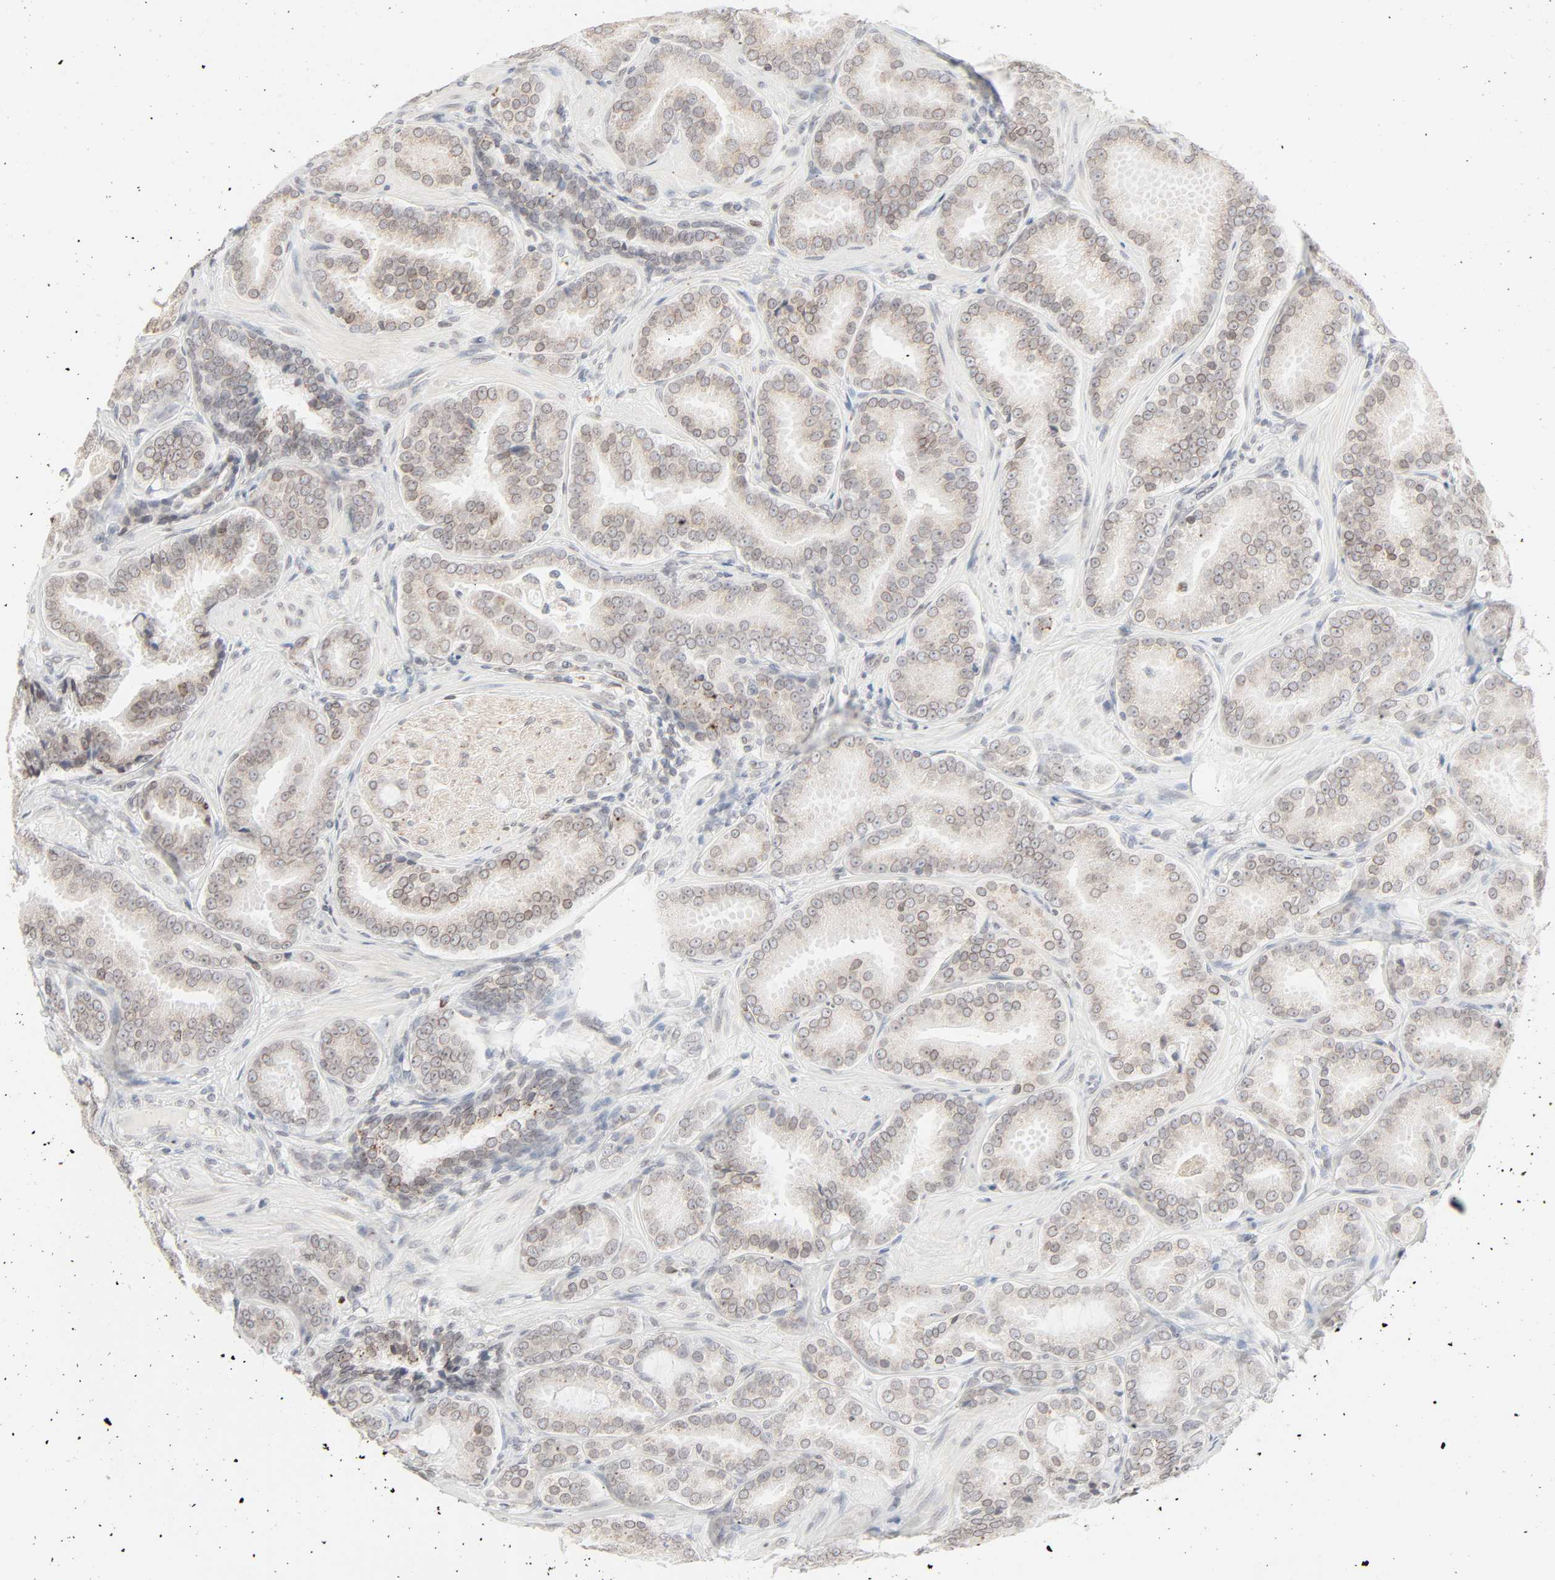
{"staining": {"intensity": "weak", "quantity": "25%-75%", "location": "cytoplasmic/membranous,nuclear"}, "tissue": "prostate cancer", "cell_type": "Tumor cells", "image_type": "cancer", "snomed": [{"axis": "morphology", "description": "Adenocarcinoma, Low grade"}, {"axis": "topography", "description": "Prostate"}], "caption": "Brown immunohistochemical staining in prostate cancer shows weak cytoplasmic/membranous and nuclear positivity in about 25%-75% of tumor cells.", "gene": "MAD1L1", "patient": {"sex": "male", "age": 59}}